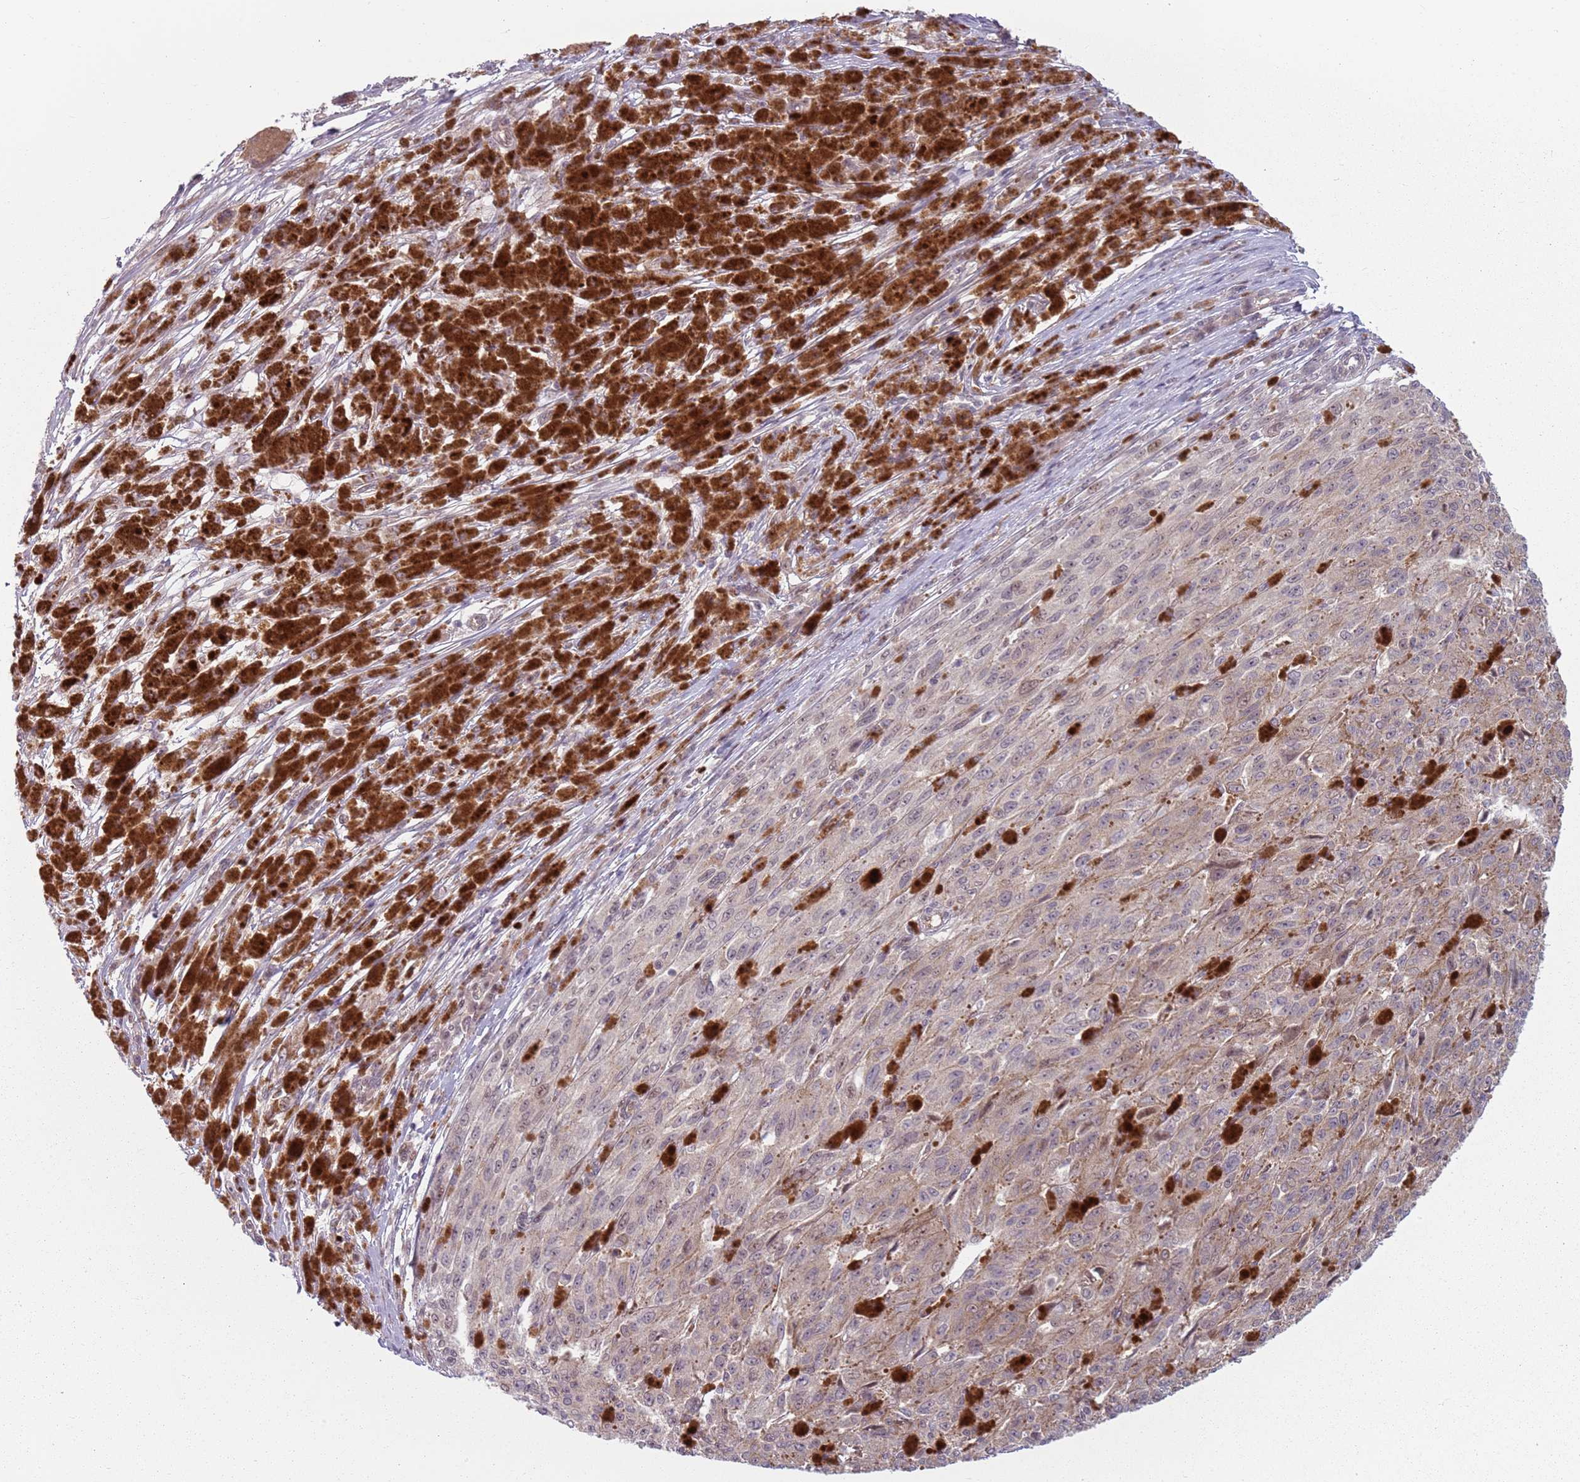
{"staining": {"intensity": "negative", "quantity": "none", "location": "none"}, "tissue": "melanoma", "cell_type": "Tumor cells", "image_type": "cancer", "snomed": [{"axis": "morphology", "description": "Malignant melanoma, NOS"}, {"axis": "topography", "description": "Skin"}], "caption": "Tumor cells show no significant staining in melanoma.", "gene": "ADGRG1", "patient": {"sex": "female", "age": 52}}